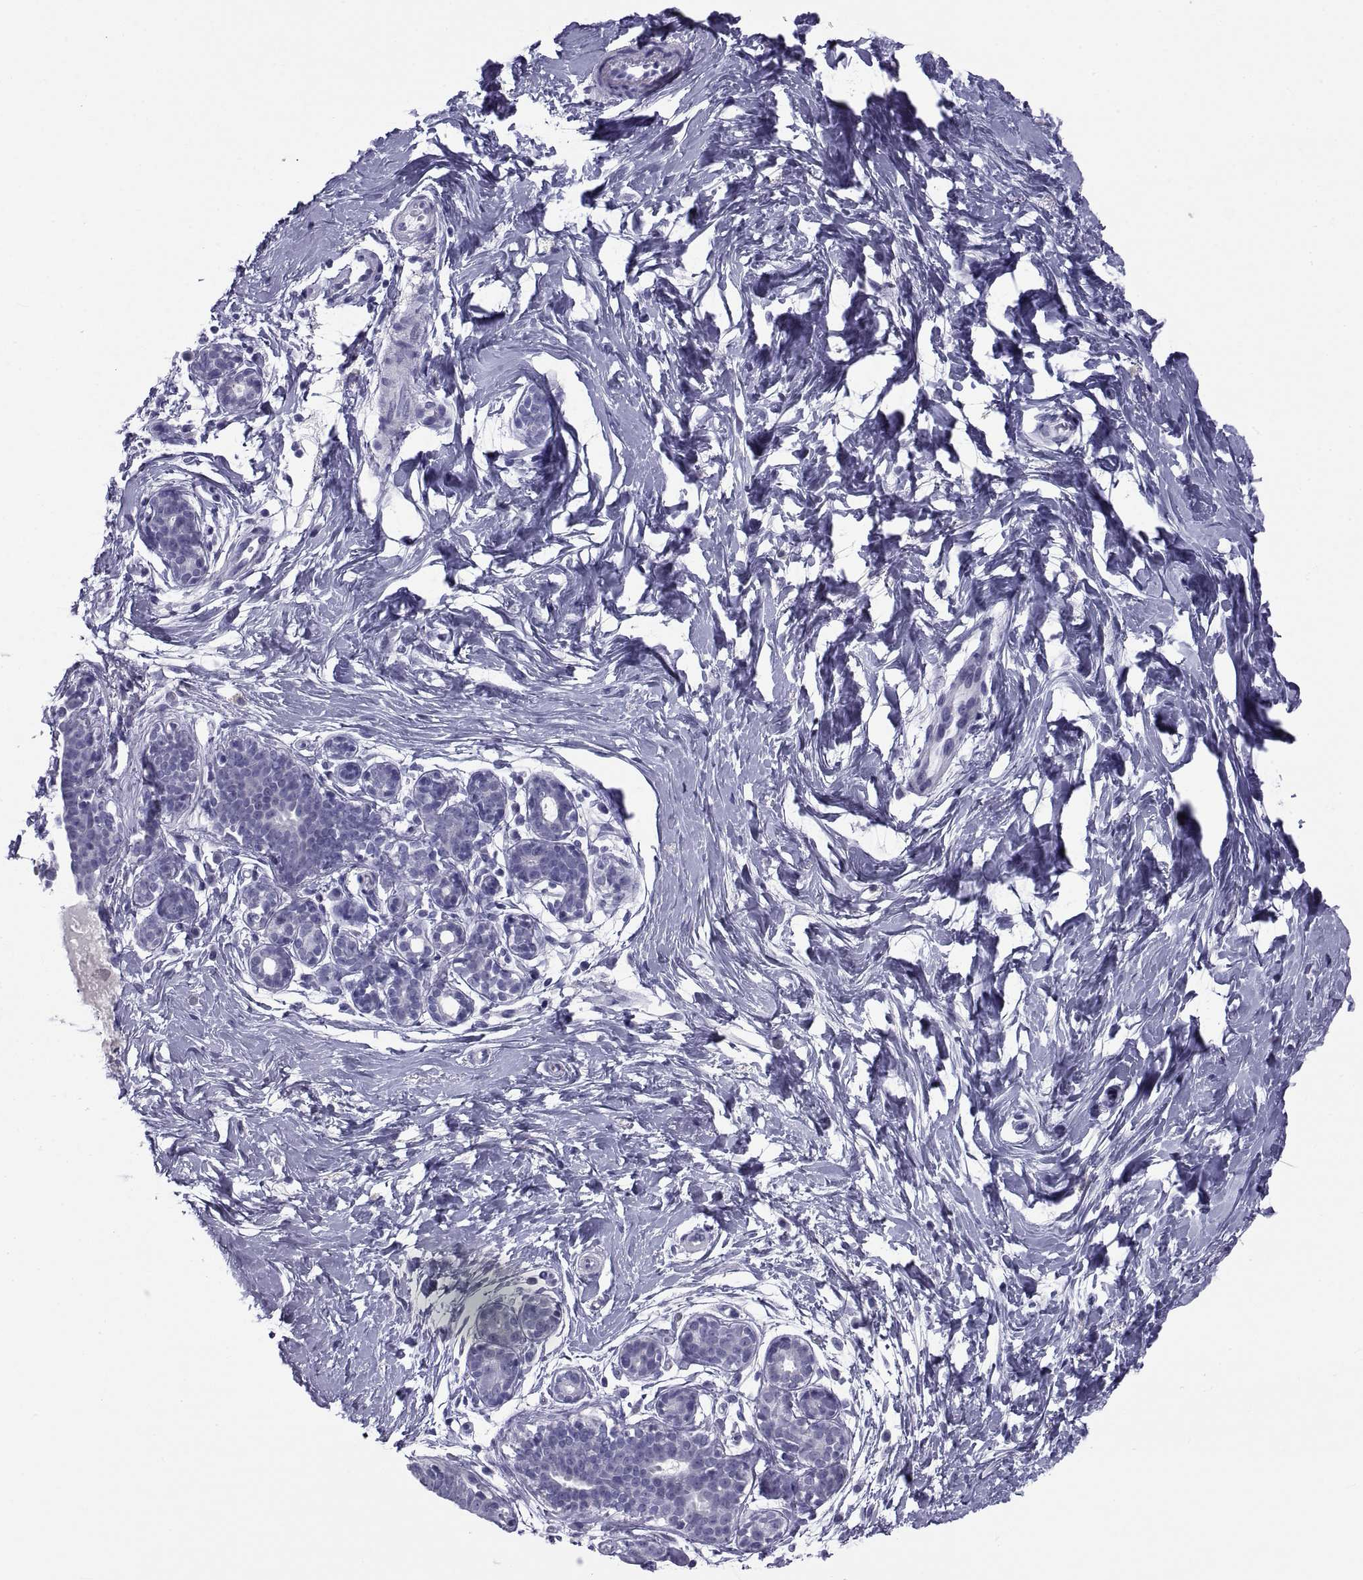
{"staining": {"intensity": "negative", "quantity": "none", "location": "none"}, "tissue": "breast", "cell_type": "Adipocytes", "image_type": "normal", "snomed": [{"axis": "morphology", "description": "Normal tissue, NOS"}, {"axis": "topography", "description": "Breast"}], "caption": "A micrograph of breast stained for a protein shows no brown staining in adipocytes.", "gene": "NPTX2", "patient": {"sex": "female", "age": 37}}